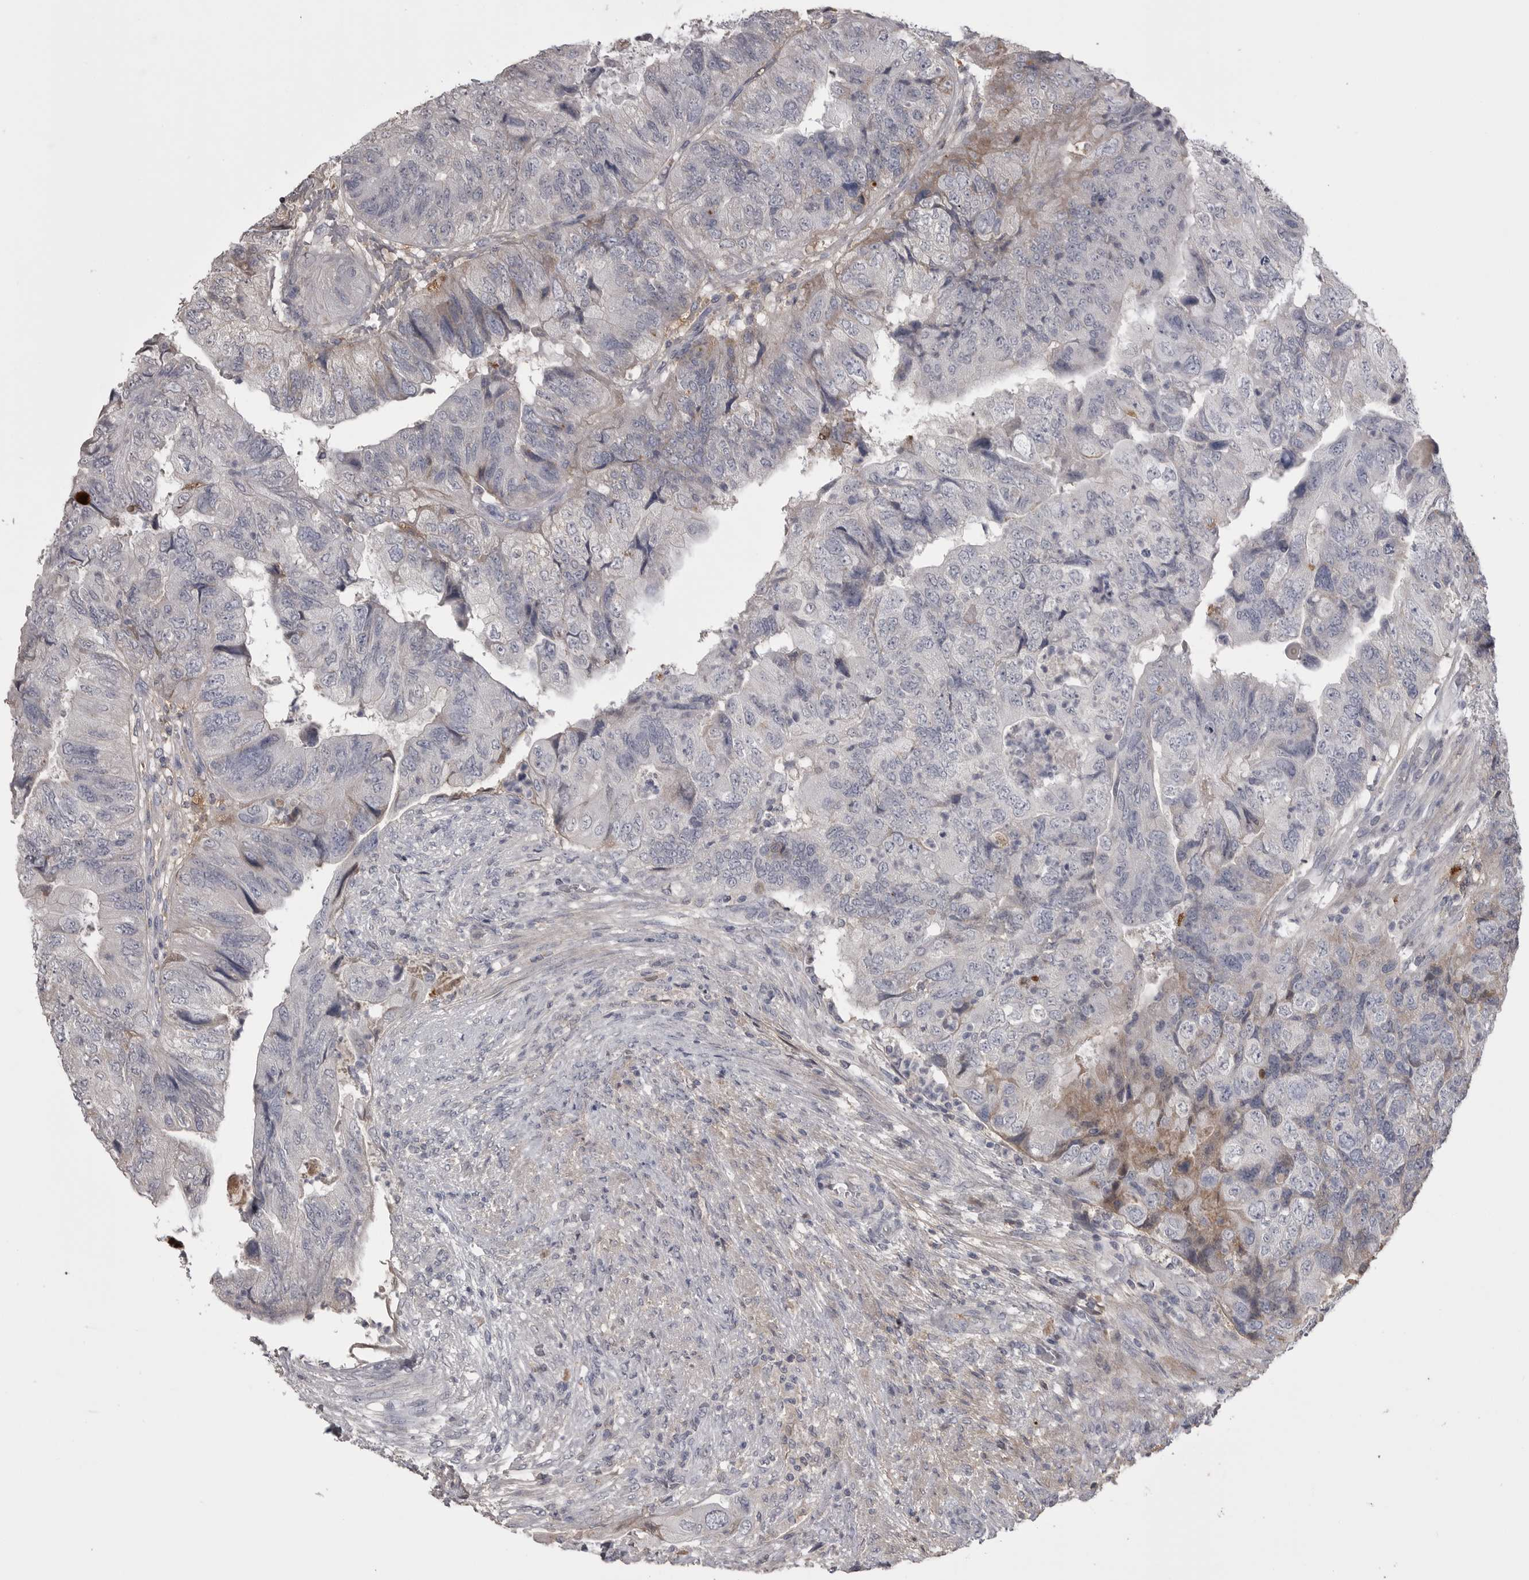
{"staining": {"intensity": "negative", "quantity": "none", "location": "none"}, "tissue": "colorectal cancer", "cell_type": "Tumor cells", "image_type": "cancer", "snomed": [{"axis": "morphology", "description": "Adenocarcinoma, NOS"}, {"axis": "topography", "description": "Rectum"}], "caption": "Photomicrograph shows no protein positivity in tumor cells of adenocarcinoma (colorectal) tissue.", "gene": "AHSG", "patient": {"sex": "male", "age": 63}}